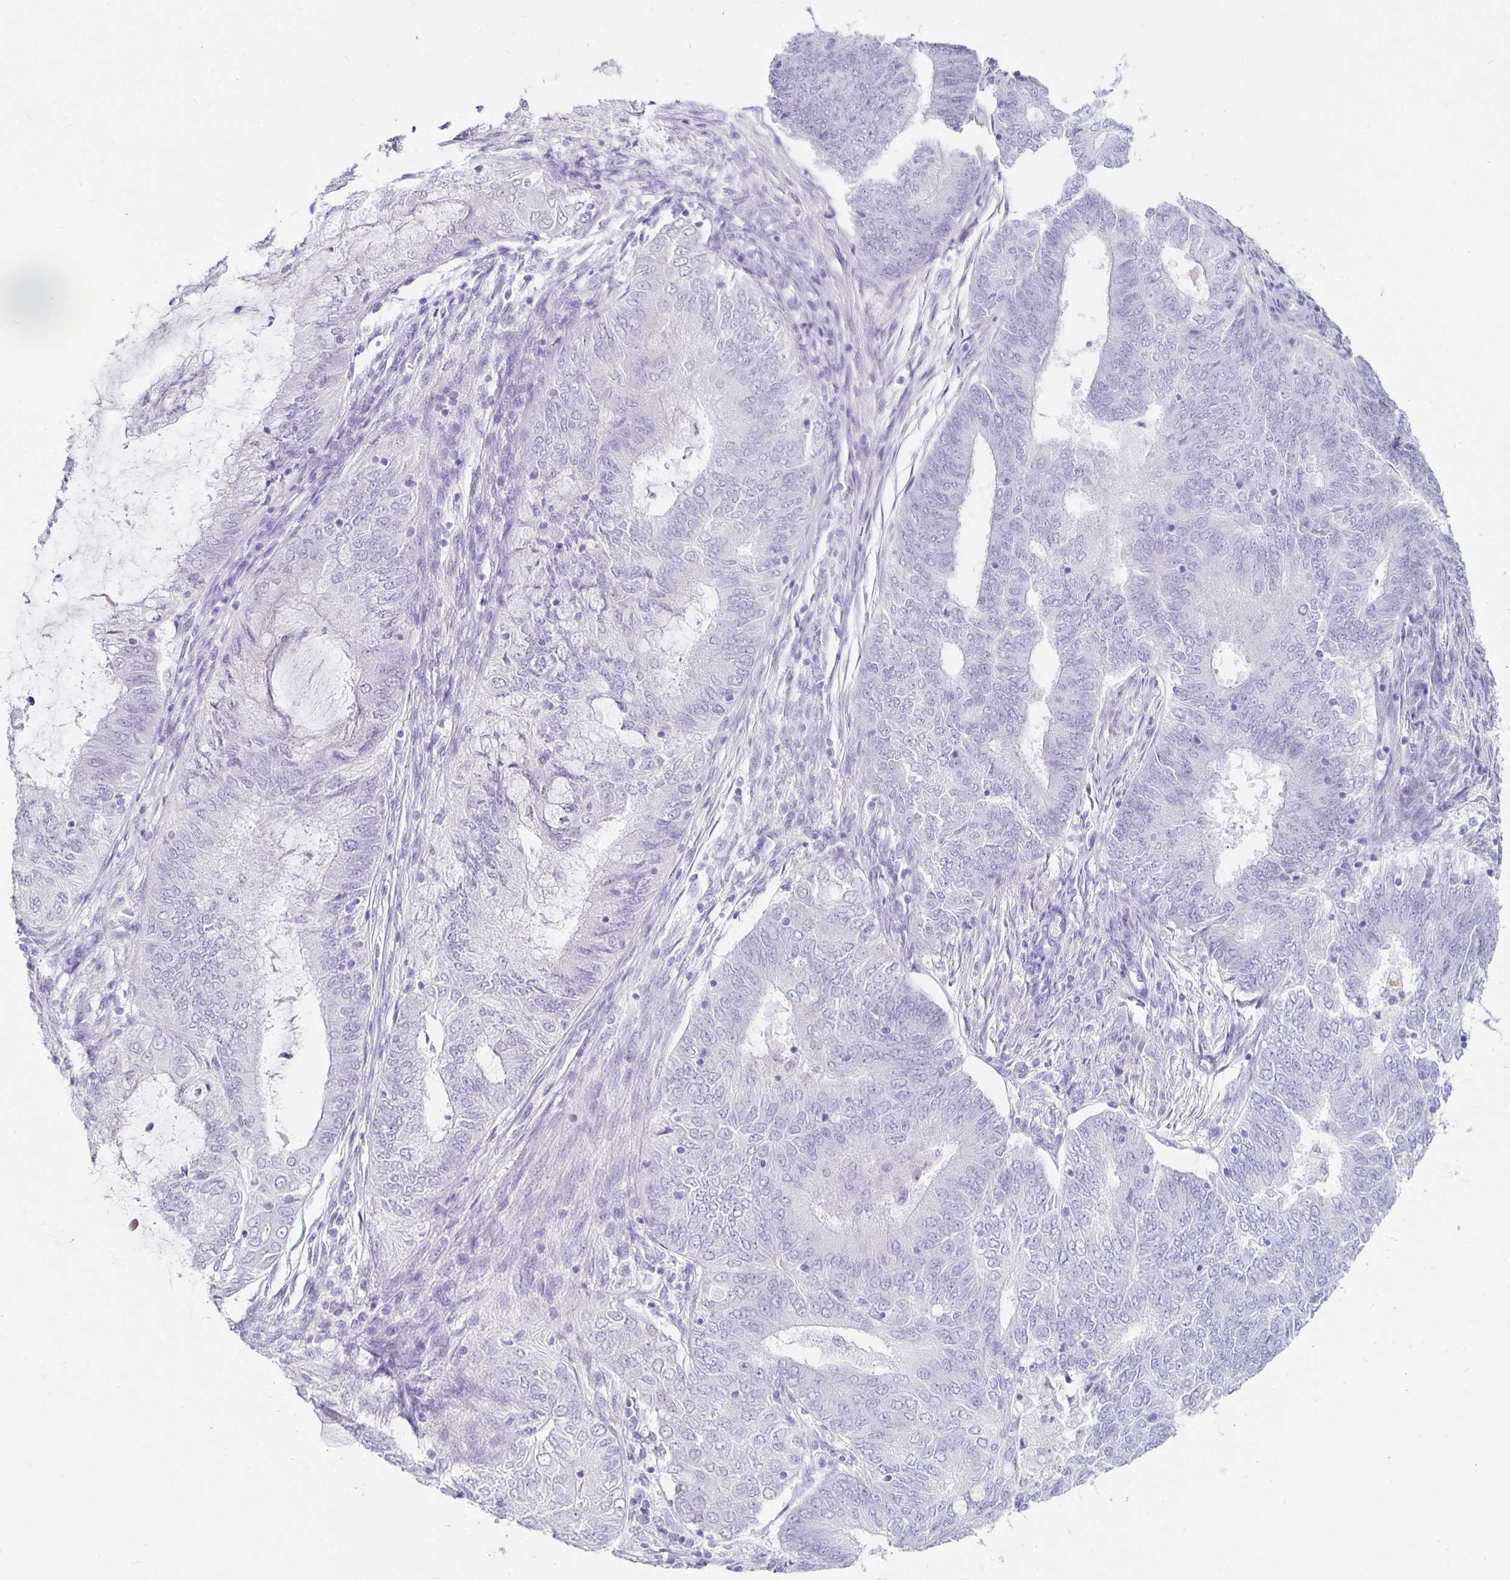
{"staining": {"intensity": "negative", "quantity": "none", "location": "none"}, "tissue": "endometrial cancer", "cell_type": "Tumor cells", "image_type": "cancer", "snomed": [{"axis": "morphology", "description": "Adenocarcinoma, NOS"}, {"axis": "topography", "description": "Endometrium"}], "caption": "IHC of adenocarcinoma (endometrial) demonstrates no staining in tumor cells. The staining was performed using DAB (3,3'-diaminobenzidine) to visualize the protein expression in brown, while the nuclei were stained in blue with hematoxylin (Magnification: 20x).", "gene": "KCNQ2", "patient": {"sex": "female", "age": 62}}